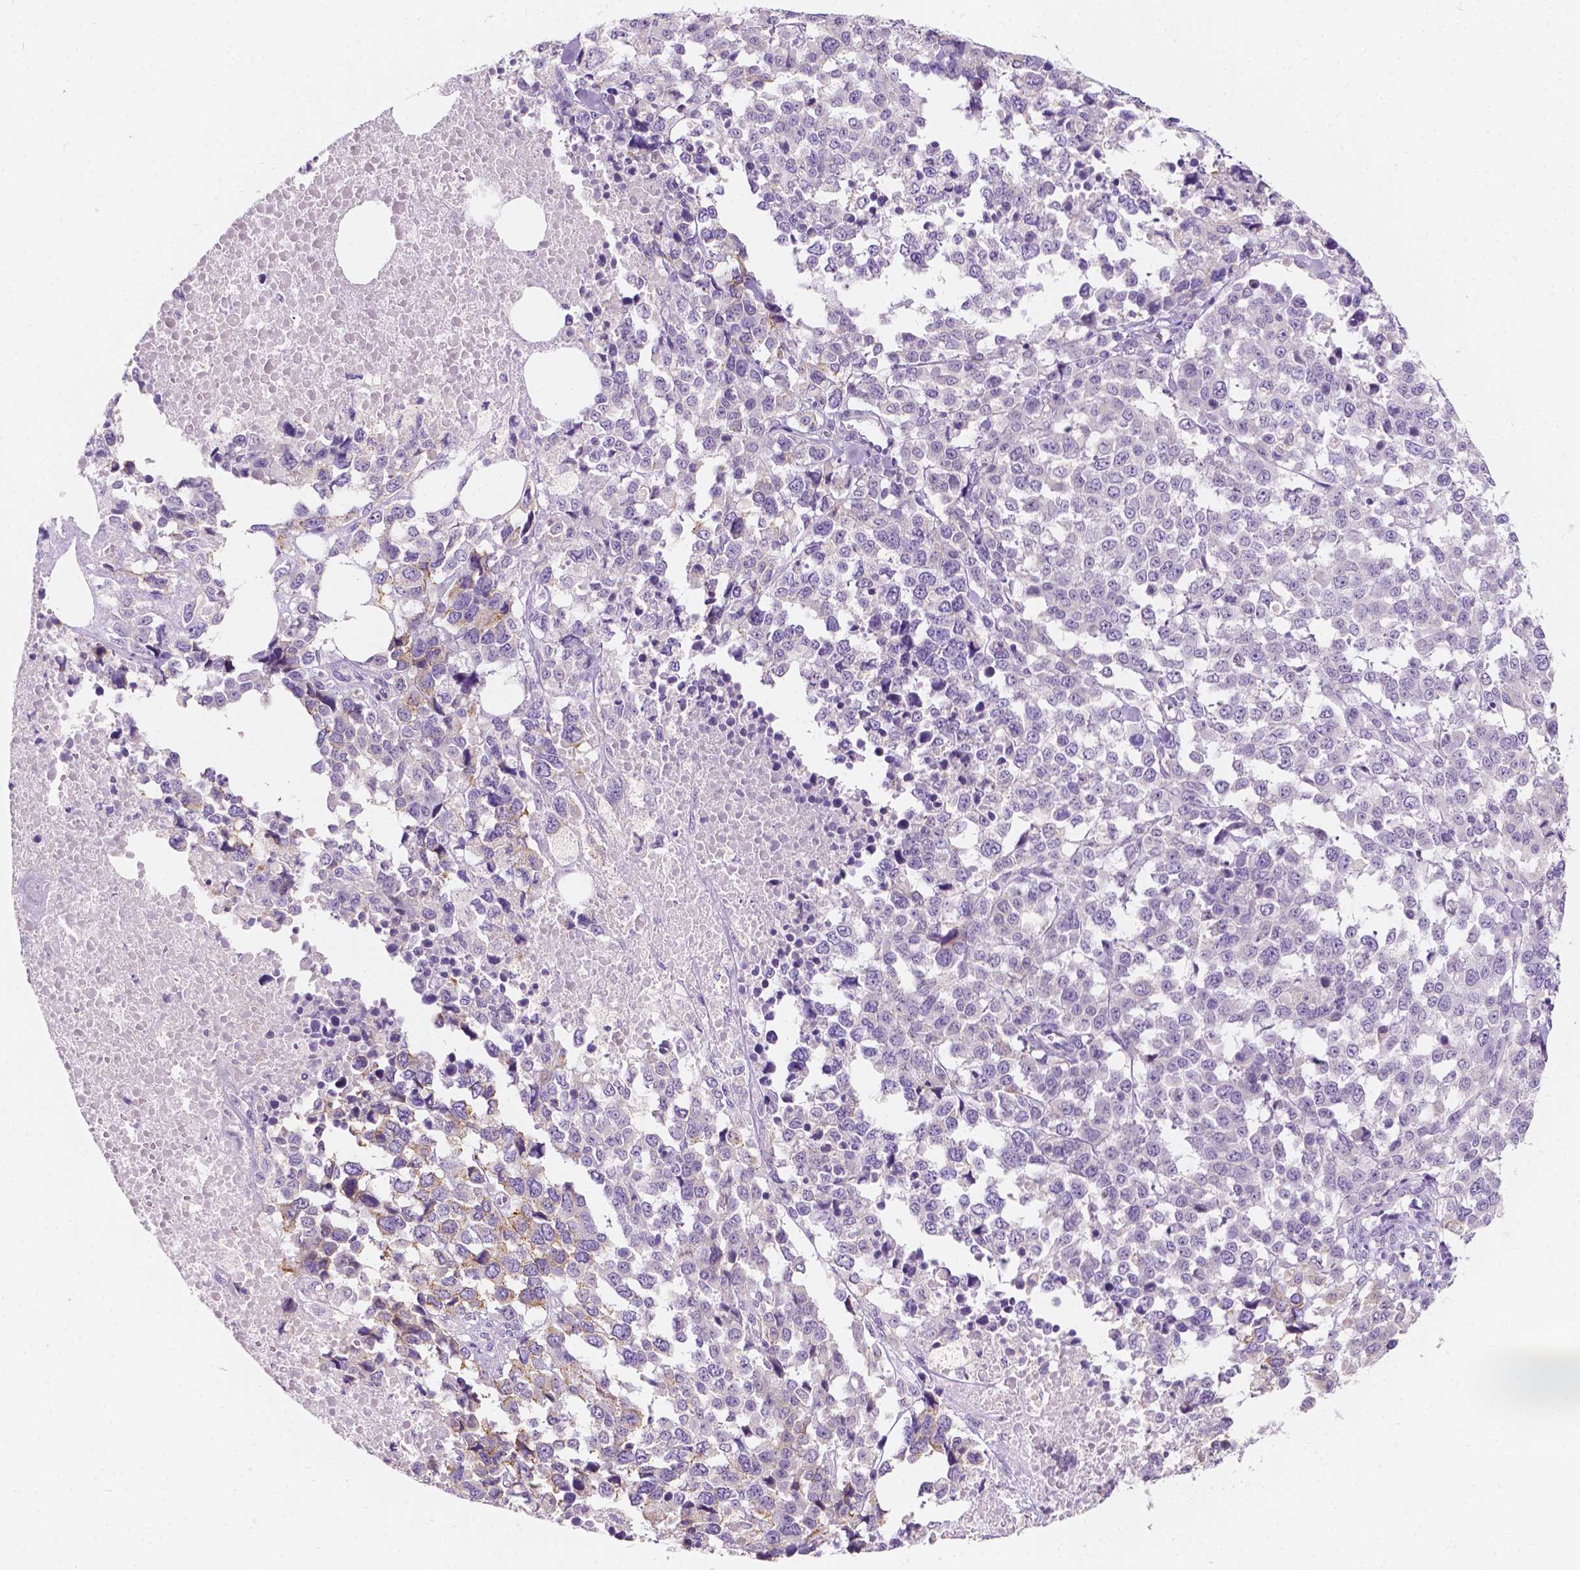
{"staining": {"intensity": "negative", "quantity": "none", "location": "none"}, "tissue": "melanoma", "cell_type": "Tumor cells", "image_type": "cancer", "snomed": [{"axis": "morphology", "description": "Malignant melanoma, Metastatic site"}, {"axis": "topography", "description": "Skin"}], "caption": "Immunohistochemistry micrograph of human melanoma stained for a protein (brown), which reveals no positivity in tumor cells.", "gene": "SIRT2", "patient": {"sex": "male", "age": 84}}